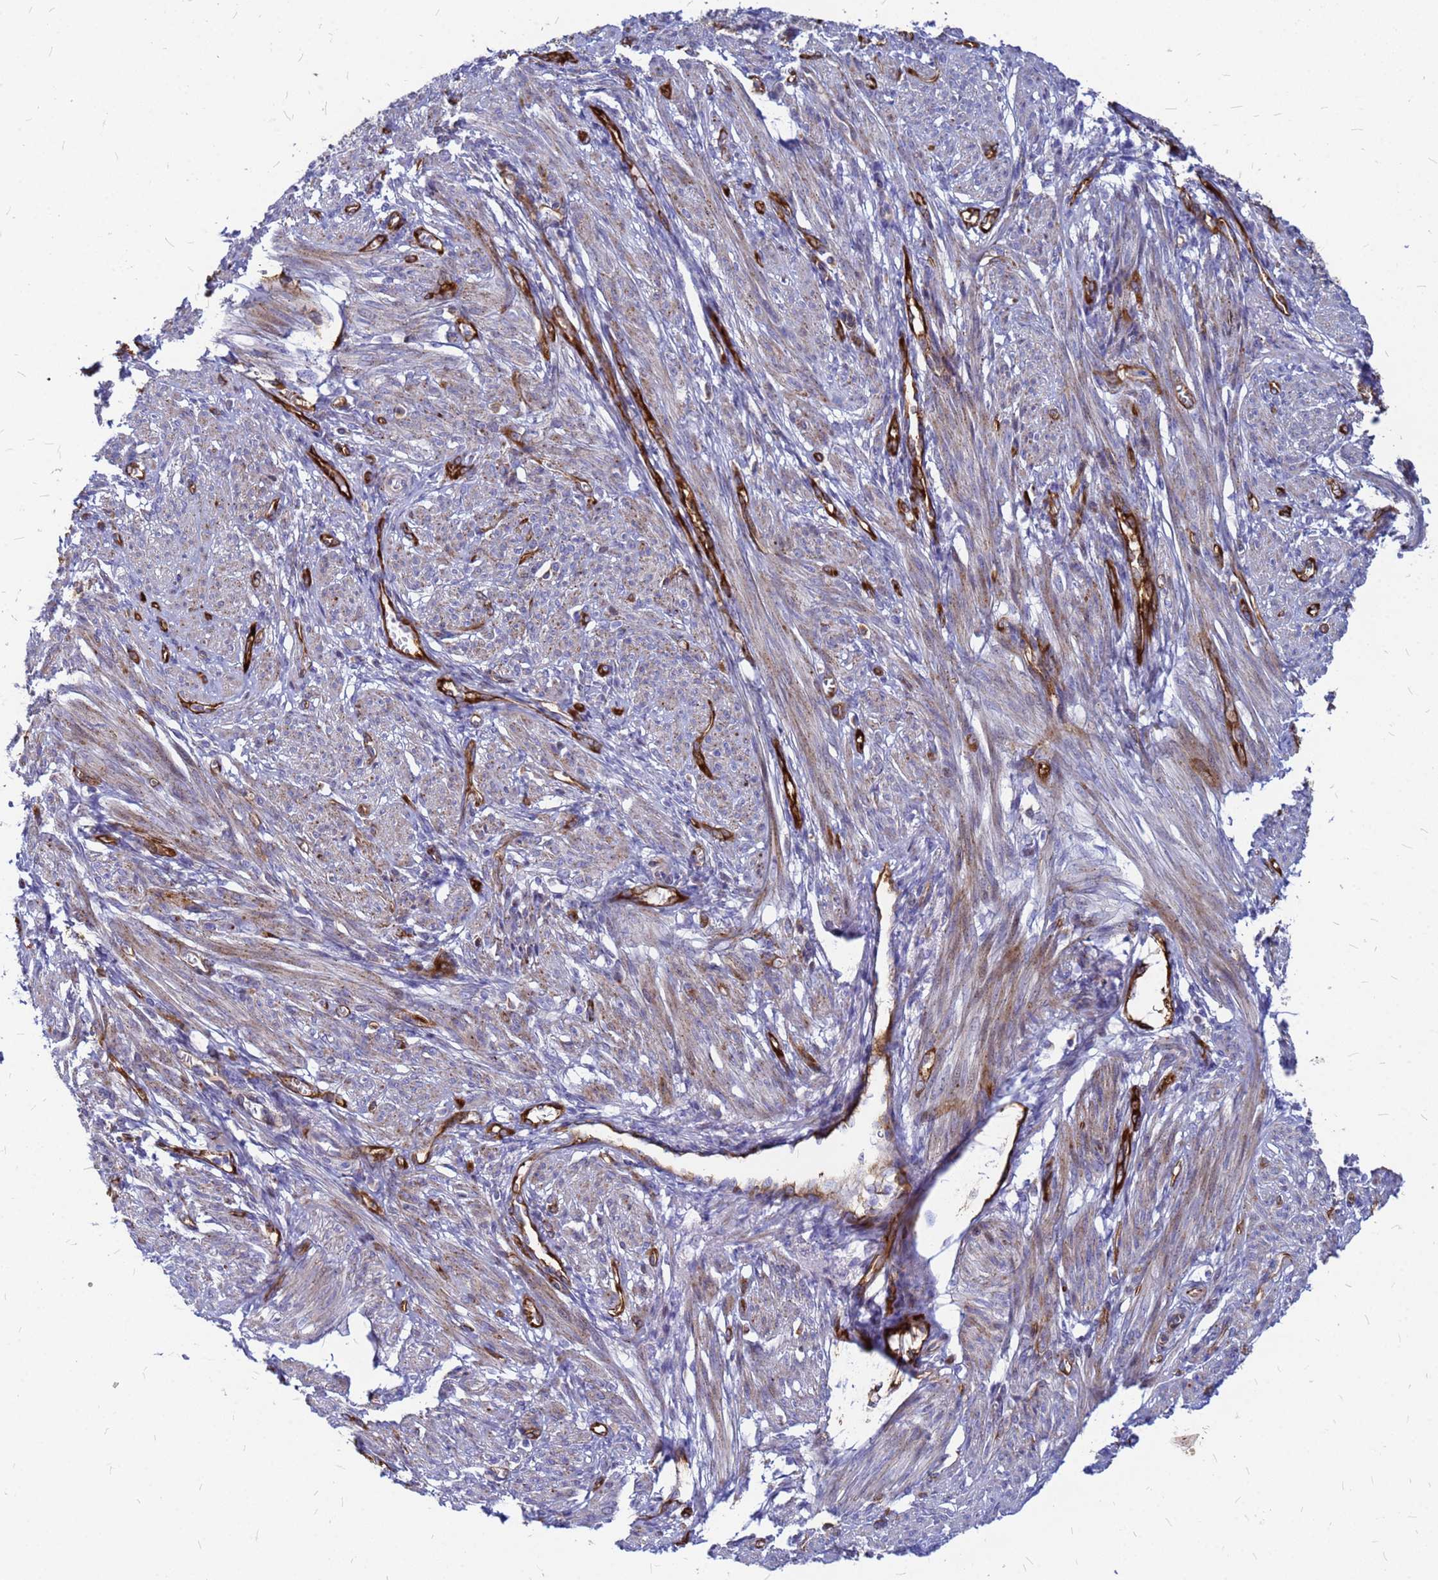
{"staining": {"intensity": "moderate", "quantity": "25%-75%", "location": "cytoplasmic/membranous"}, "tissue": "smooth muscle", "cell_type": "Smooth muscle cells", "image_type": "normal", "snomed": [{"axis": "morphology", "description": "Normal tissue, NOS"}, {"axis": "topography", "description": "Smooth muscle"}], "caption": "Brown immunohistochemical staining in benign smooth muscle displays moderate cytoplasmic/membranous expression in approximately 25%-75% of smooth muscle cells. (IHC, brightfield microscopy, high magnification).", "gene": "NOSTRIN", "patient": {"sex": "female", "age": 39}}